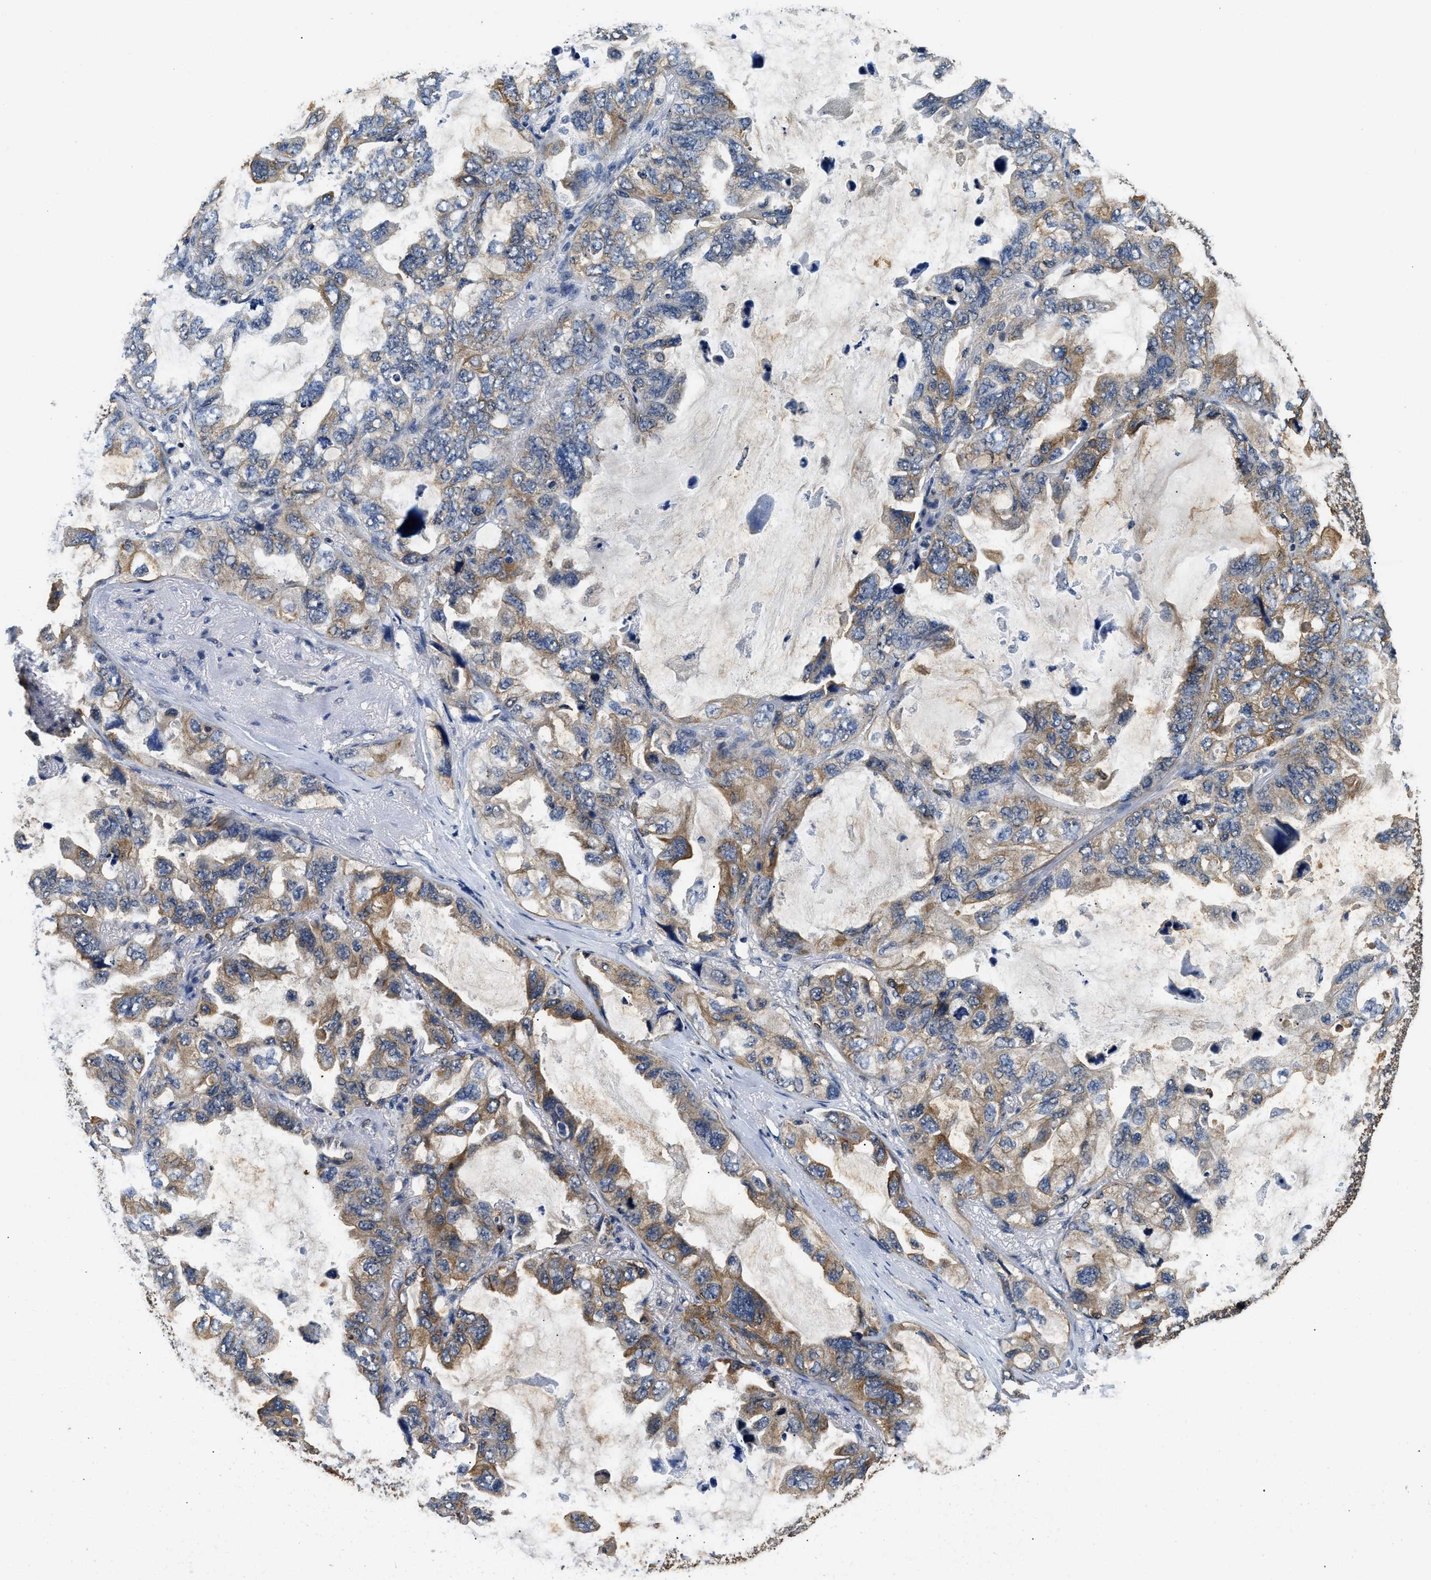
{"staining": {"intensity": "moderate", "quantity": ">75%", "location": "cytoplasmic/membranous"}, "tissue": "lung cancer", "cell_type": "Tumor cells", "image_type": "cancer", "snomed": [{"axis": "morphology", "description": "Squamous cell carcinoma, NOS"}, {"axis": "topography", "description": "Lung"}], "caption": "A medium amount of moderate cytoplasmic/membranous positivity is present in approximately >75% of tumor cells in lung cancer tissue.", "gene": "CTNNA1", "patient": {"sex": "female", "age": 73}}